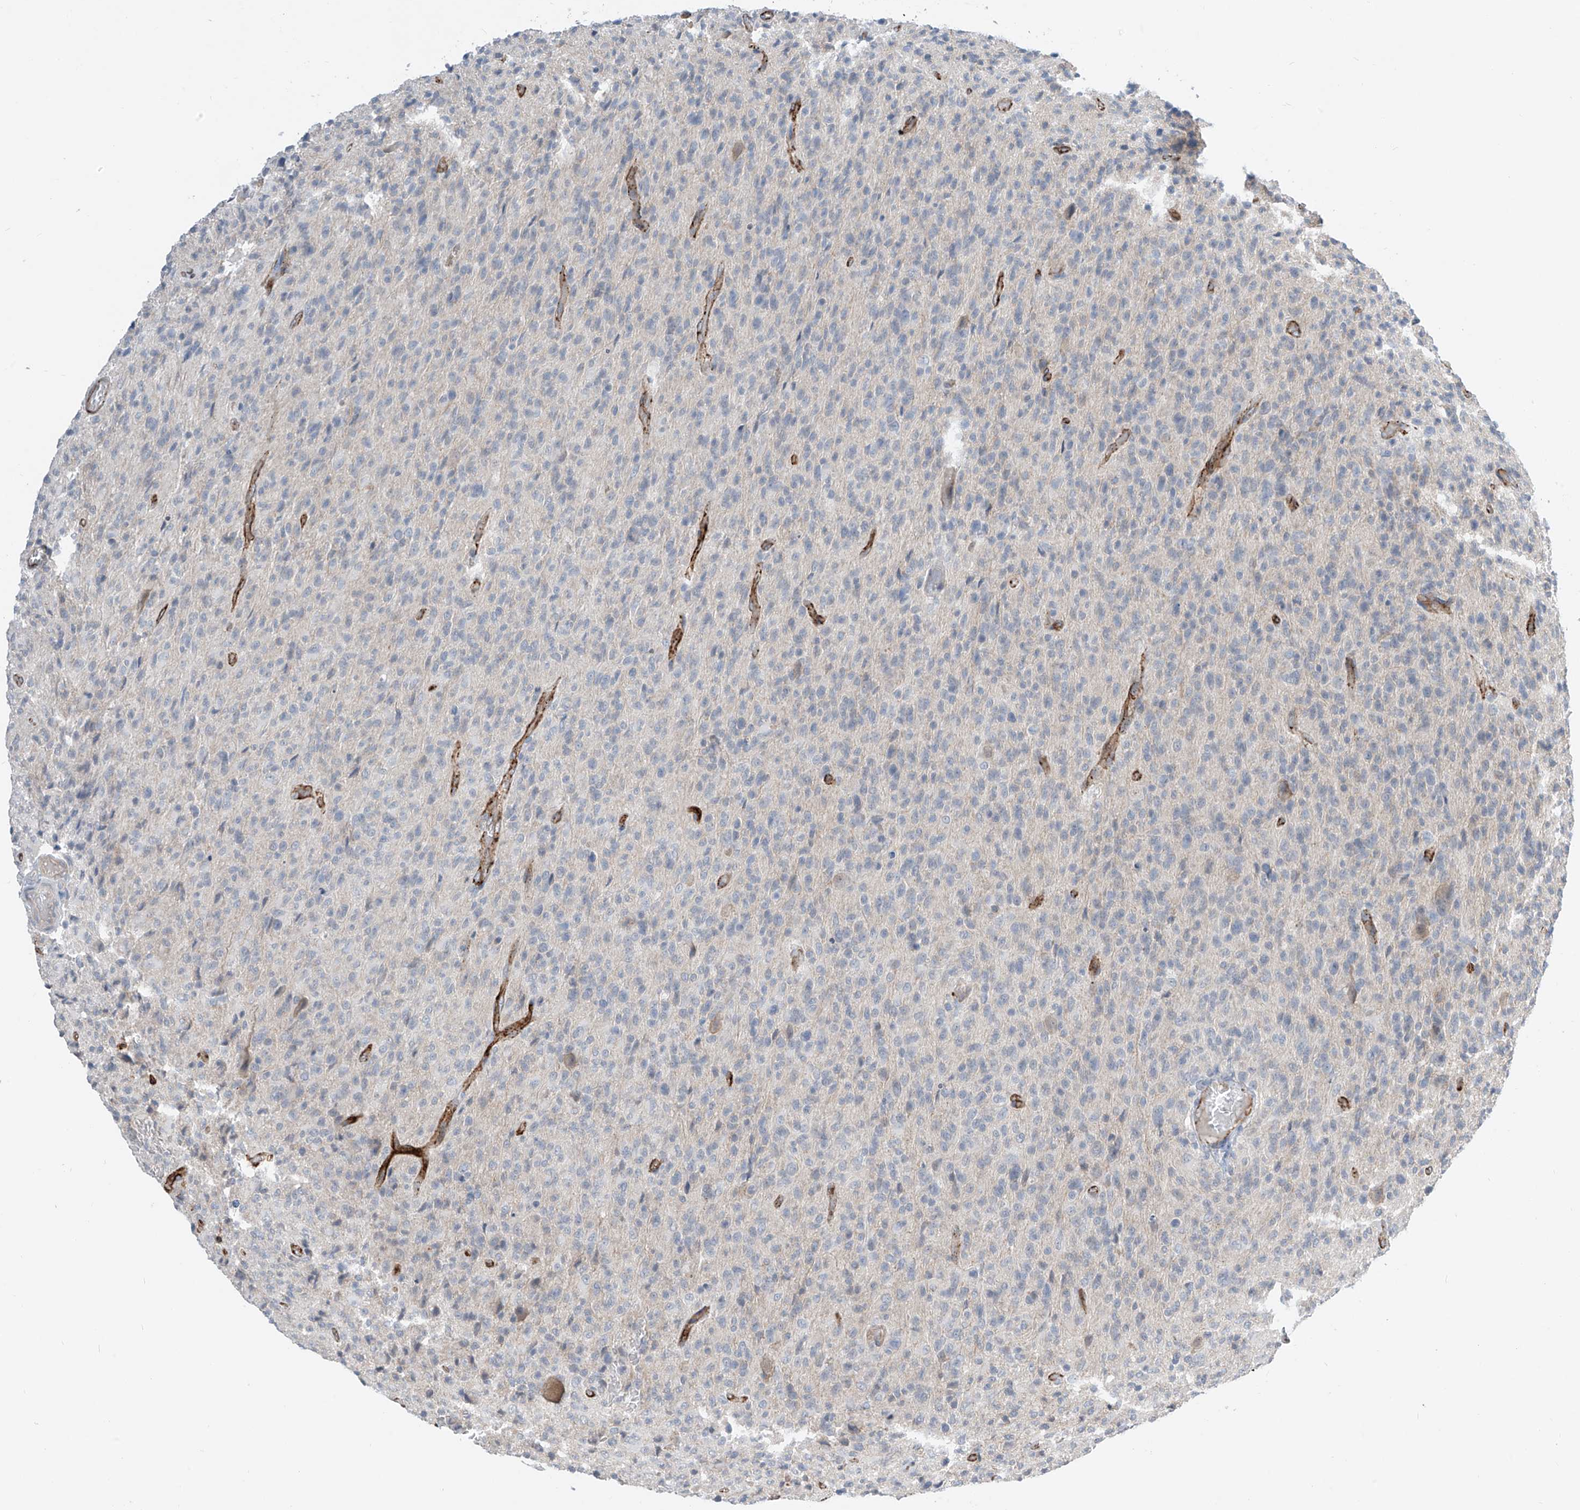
{"staining": {"intensity": "negative", "quantity": "none", "location": "none"}, "tissue": "glioma", "cell_type": "Tumor cells", "image_type": "cancer", "snomed": [{"axis": "morphology", "description": "Glioma, malignant, High grade"}, {"axis": "topography", "description": "Brain"}], "caption": "An immunohistochemistry photomicrograph of malignant high-grade glioma is shown. There is no staining in tumor cells of malignant high-grade glioma.", "gene": "ABLIM2", "patient": {"sex": "female", "age": 57}}